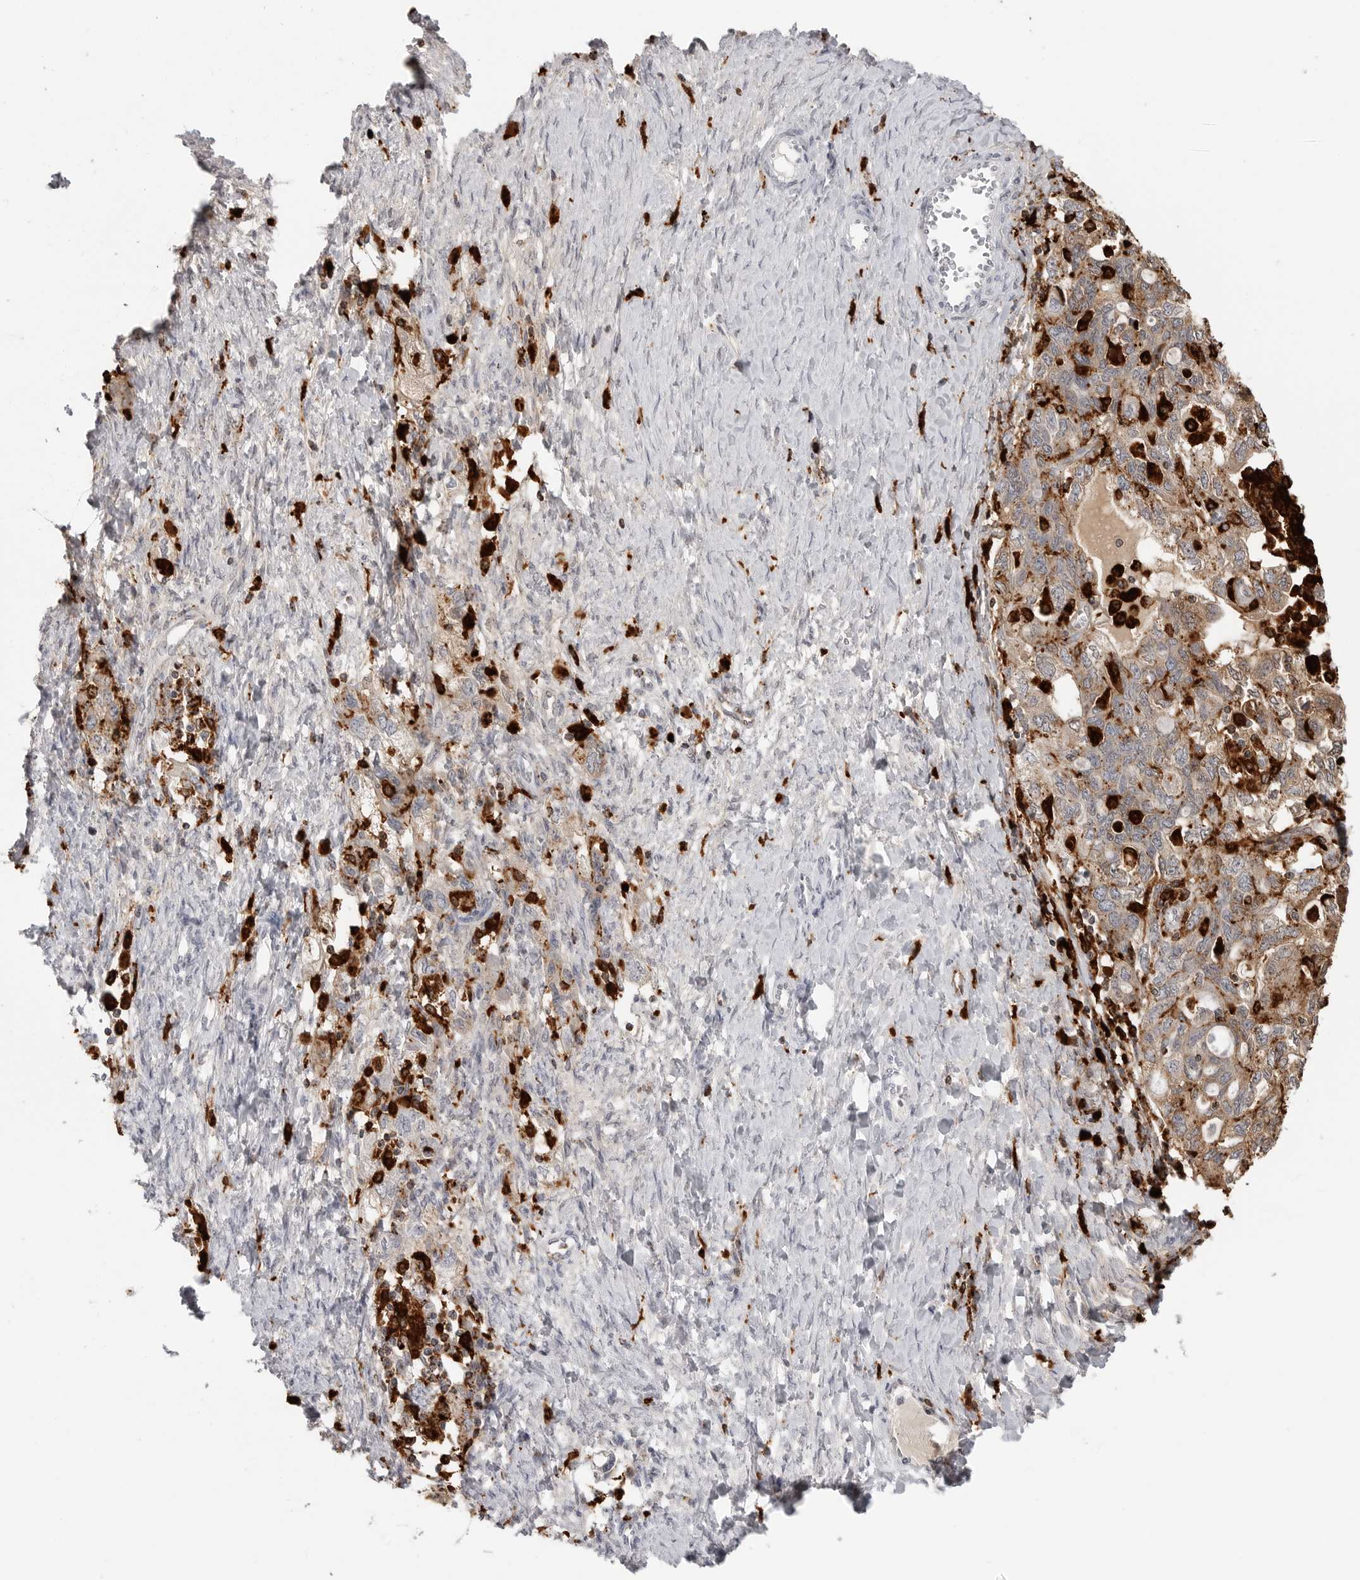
{"staining": {"intensity": "moderate", "quantity": "25%-75%", "location": "cytoplasmic/membranous"}, "tissue": "ovarian cancer", "cell_type": "Tumor cells", "image_type": "cancer", "snomed": [{"axis": "morphology", "description": "Carcinoma, NOS"}, {"axis": "morphology", "description": "Cystadenocarcinoma, serous, NOS"}, {"axis": "topography", "description": "Ovary"}], "caption": "Serous cystadenocarcinoma (ovarian) was stained to show a protein in brown. There is medium levels of moderate cytoplasmic/membranous expression in about 25%-75% of tumor cells. Using DAB (brown) and hematoxylin (blue) stains, captured at high magnification using brightfield microscopy.", "gene": "IFI30", "patient": {"sex": "female", "age": 69}}